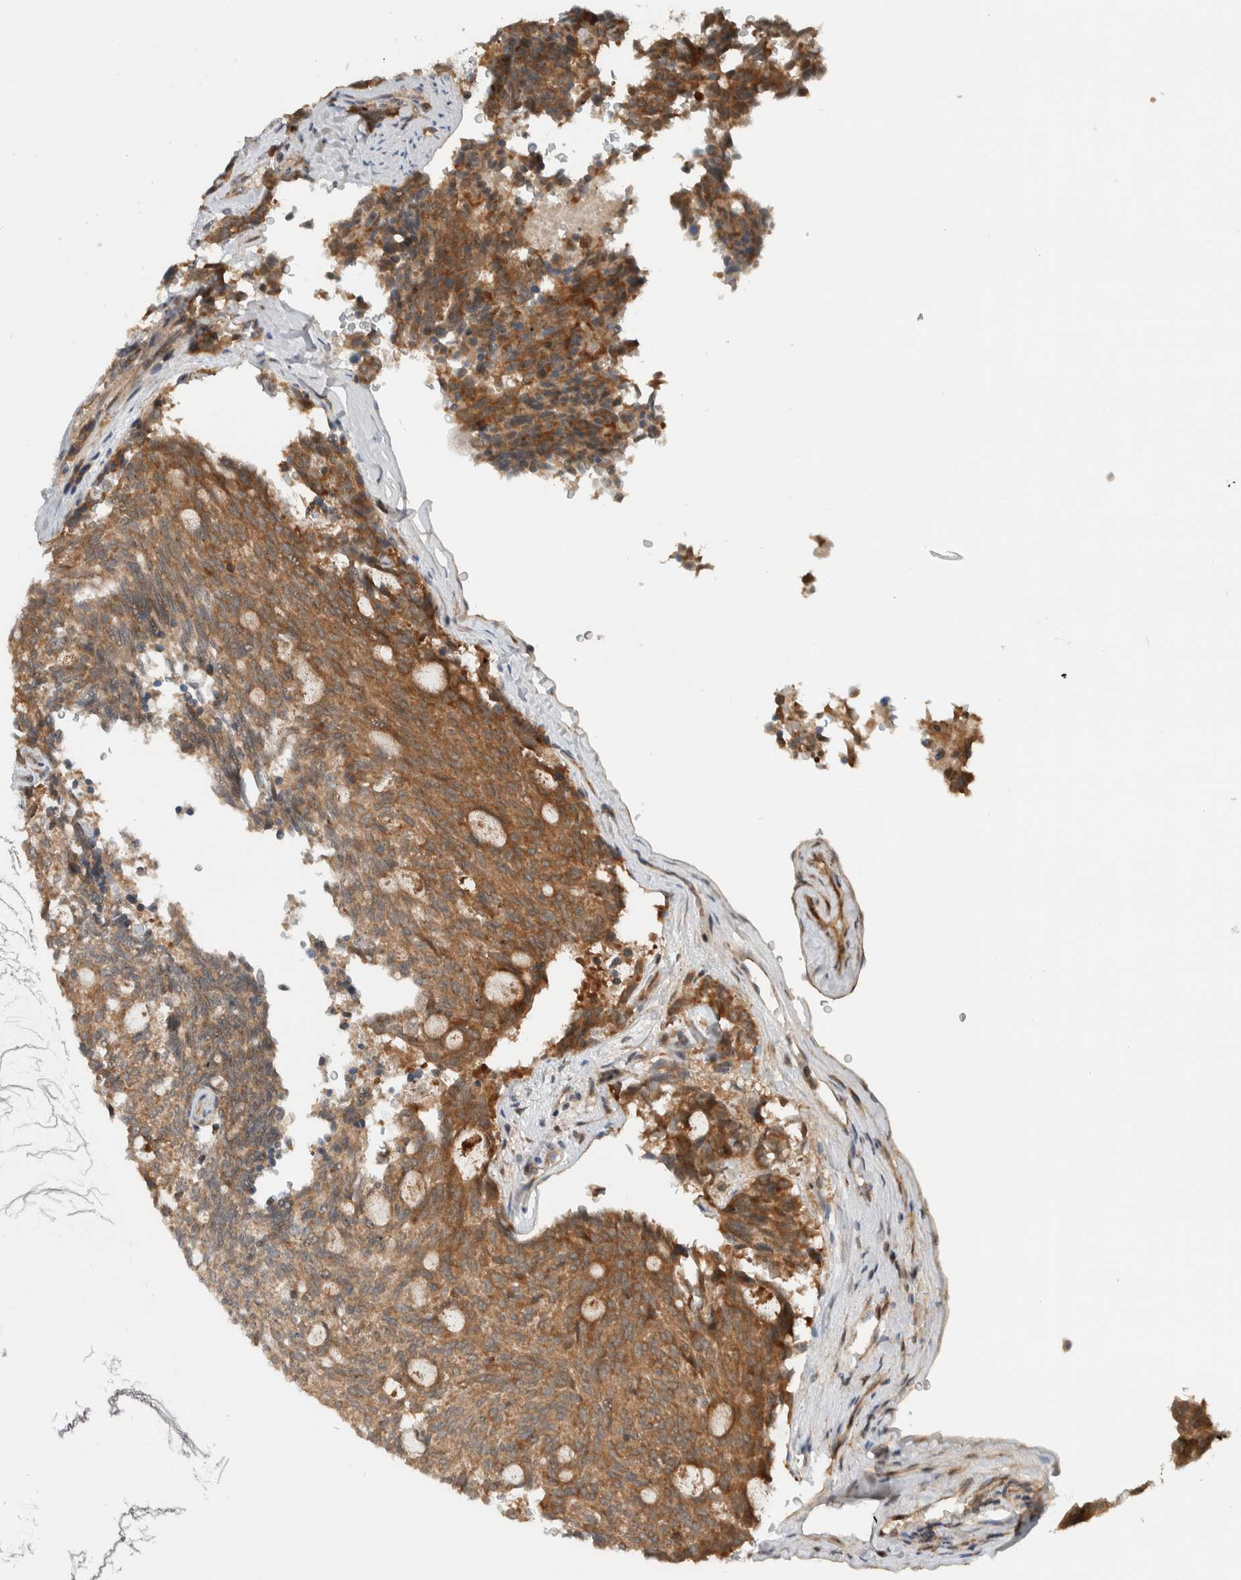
{"staining": {"intensity": "moderate", "quantity": ">75%", "location": "cytoplasmic/membranous"}, "tissue": "carcinoid", "cell_type": "Tumor cells", "image_type": "cancer", "snomed": [{"axis": "morphology", "description": "Carcinoid, malignant, NOS"}, {"axis": "topography", "description": "Pancreas"}], "caption": "Brown immunohistochemical staining in carcinoid reveals moderate cytoplasmic/membranous staining in about >75% of tumor cells.", "gene": "KLHL6", "patient": {"sex": "female", "age": 54}}